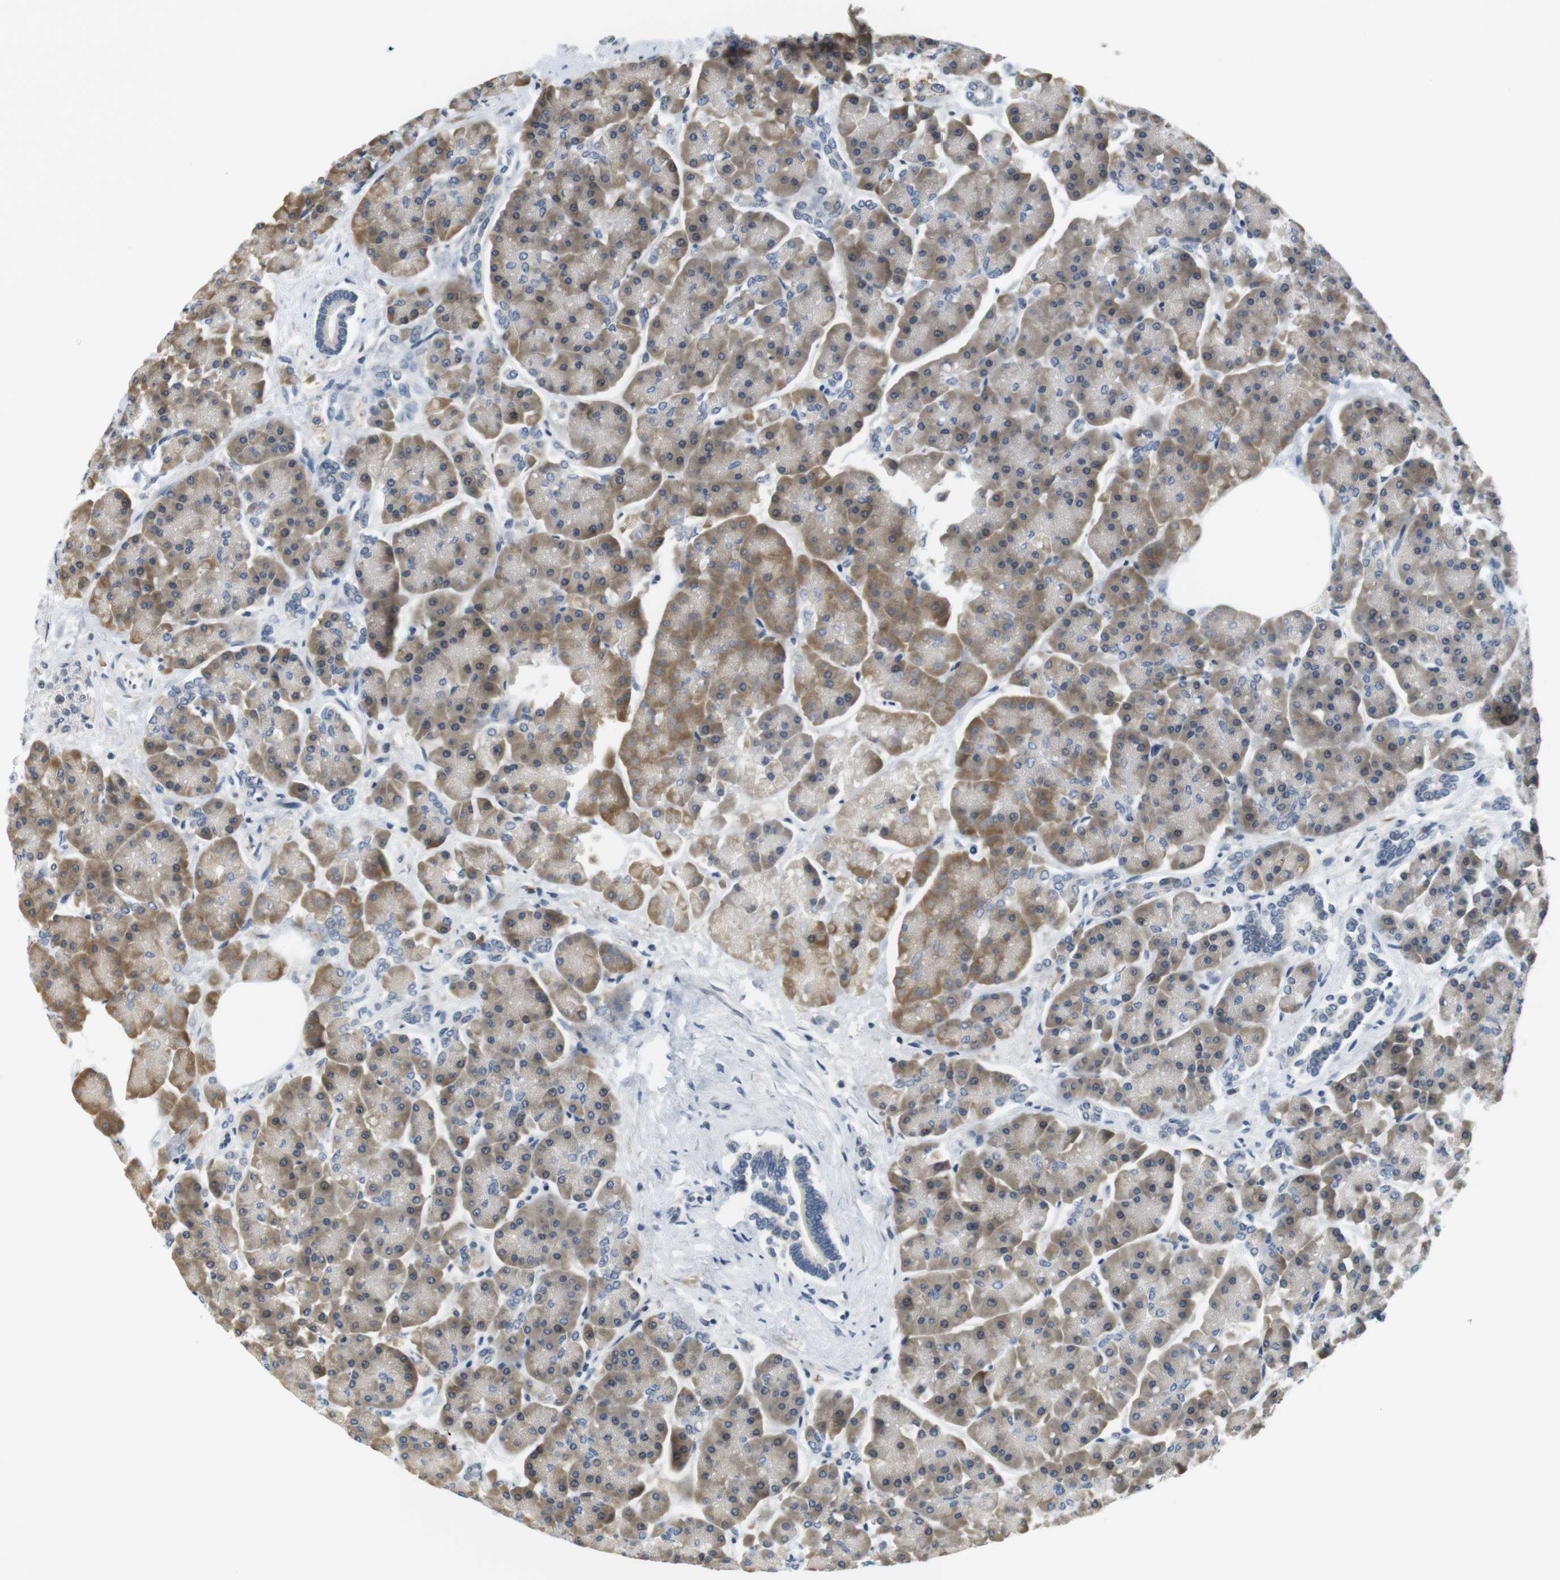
{"staining": {"intensity": "moderate", "quantity": ">75%", "location": "cytoplasmic/membranous"}, "tissue": "pancreas", "cell_type": "Exocrine glandular cells", "image_type": "normal", "snomed": [{"axis": "morphology", "description": "Normal tissue, NOS"}, {"axis": "topography", "description": "Pancreas"}], "caption": "About >75% of exocrine glandular cells in benign human pancreas display moderate cytoplasmic/membranous protein positivity as visualized by brown immunohistochemical staining.", "gene": "WNT7A", "patient": {"sex": "female", "age": 70}}